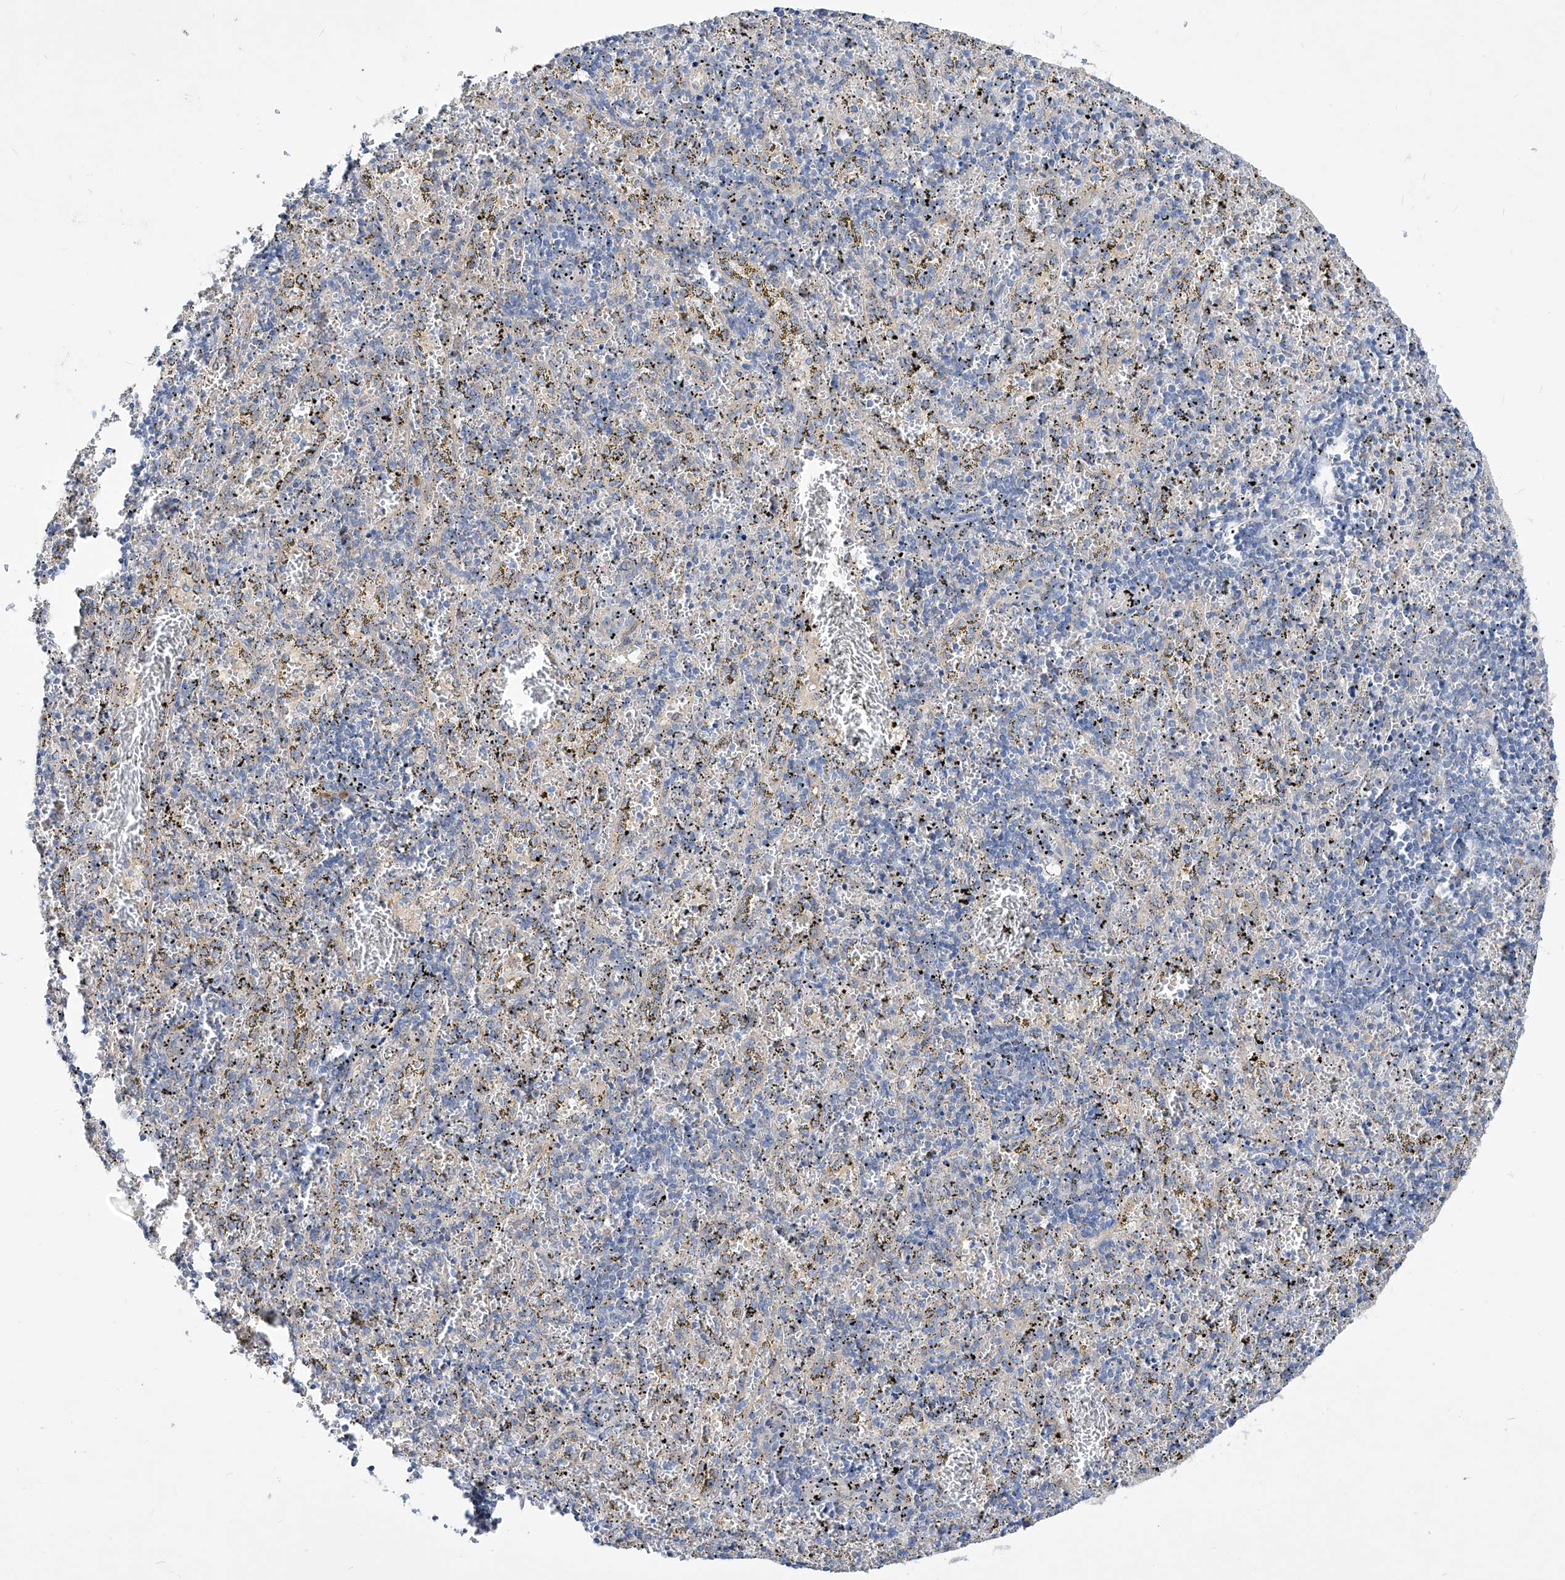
{"staining": {"intensity": "negative", "quantity": "none", "location": "none"}, "tissue": "spleen", "cell_type": "Cells in red pulp", "image_type": "normal", "snomed": [{"axis": "morphology", "description": "Normal tissue, NOS"}, {"axis": "topography", "description": "Spleen"}], "caption": "Immunohistochemistry of normal human spleen reveals no expression in cells in red pulp. (Stains: DAB IHC with hematoxylin counter stain, Microscopy: brightfield microscopy at high magnification).", "gene": "UFL1", "patient": {"sex": "male", "age": 11}}